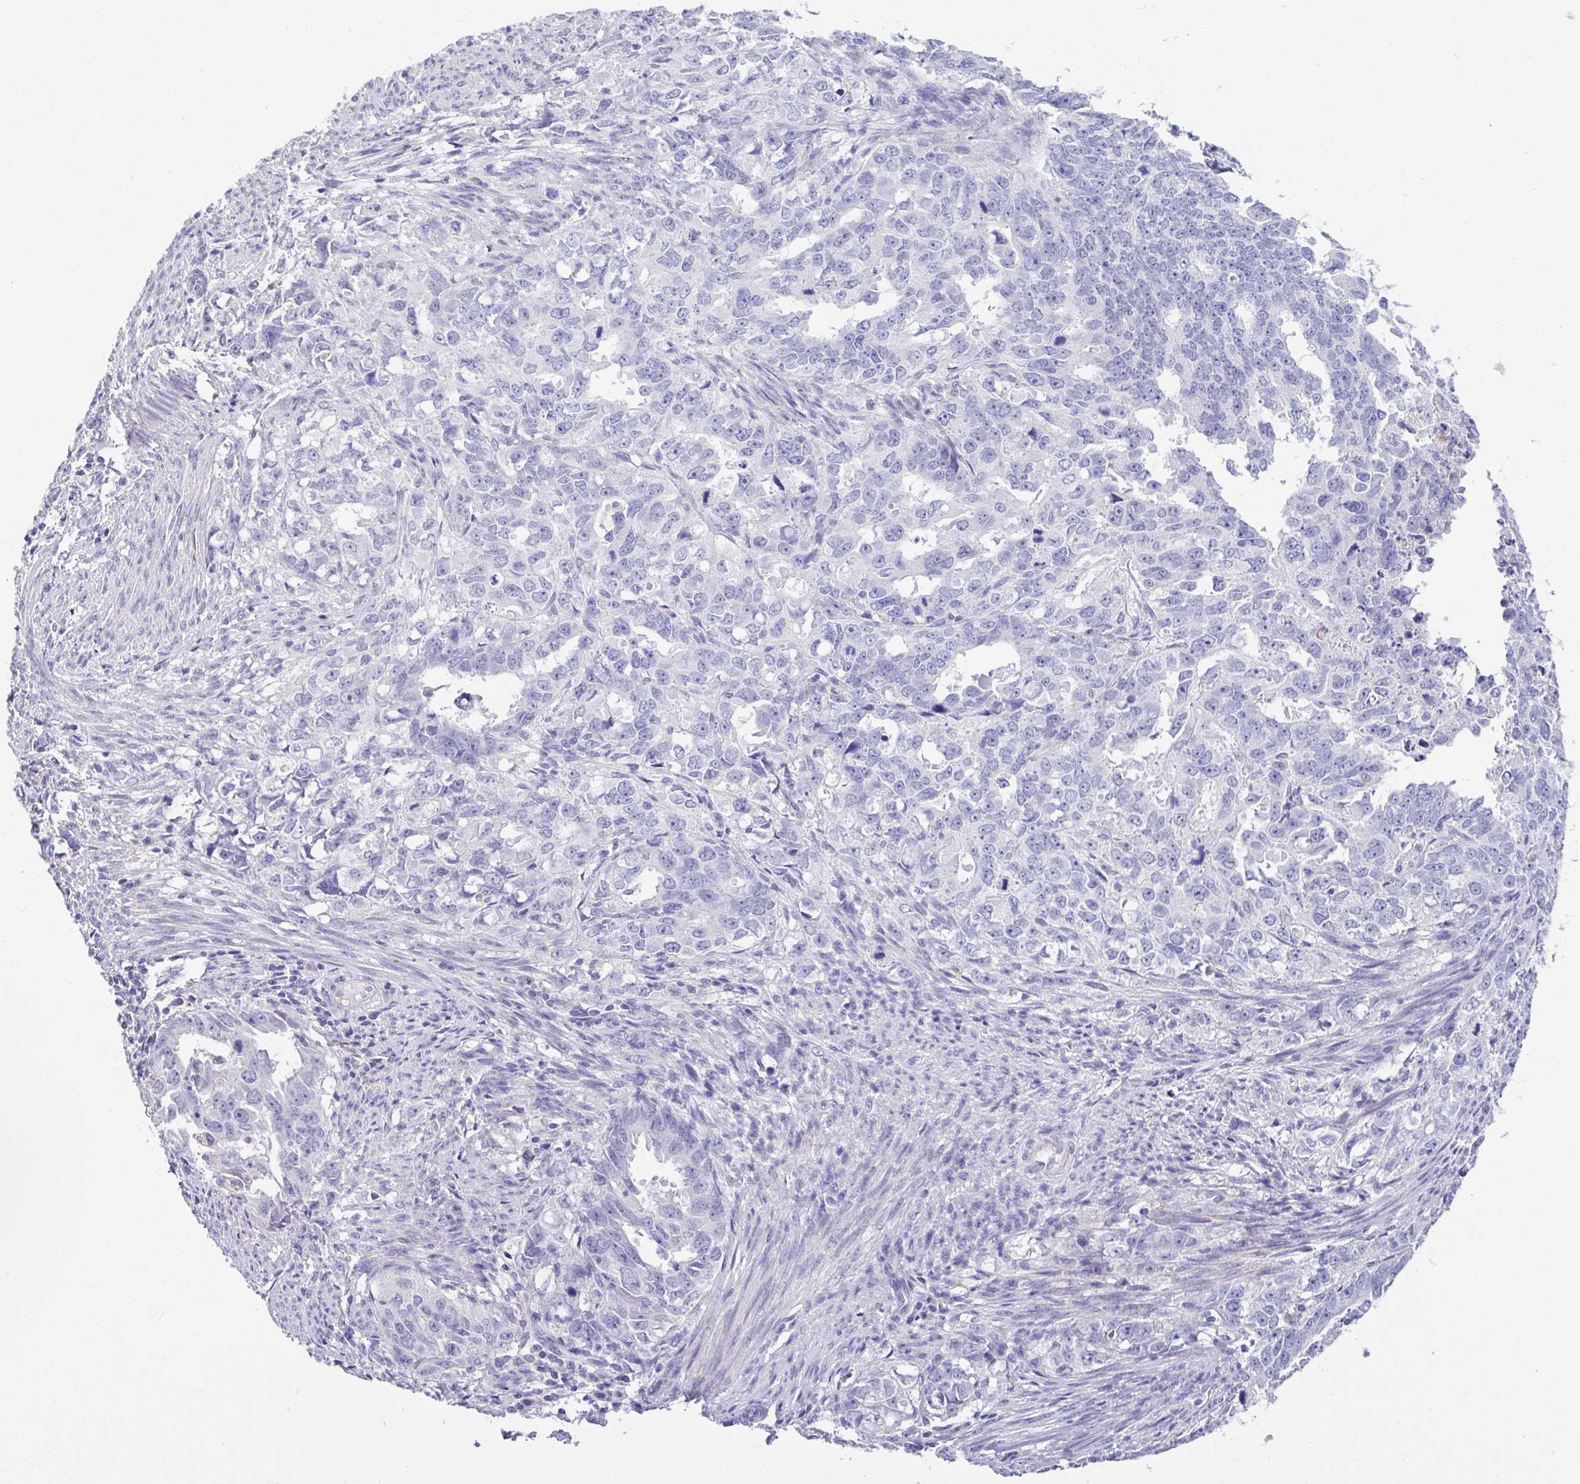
{"staining": {"intensity": "negative", "quantity": "none", "location": "none"}, "tissue": "endometrial cancer", "cell_type": "Tumor cells", "image_type": "cancer", "snomed": [{"axis": "morphology", "description": "Adenocarcinoma, NOS"}, {"axis": "topography", "description": "Endometrium"}], "caption": "Tumor cells show no significant protein positivity in endometrial adenocarcinoma. Brightfield microscopy of IHC stained with DAB (brown) and hematoxylin (blue), captured at high magnification.", "gene": "CA10", "patient": {"sex": "female", "age": 65}}